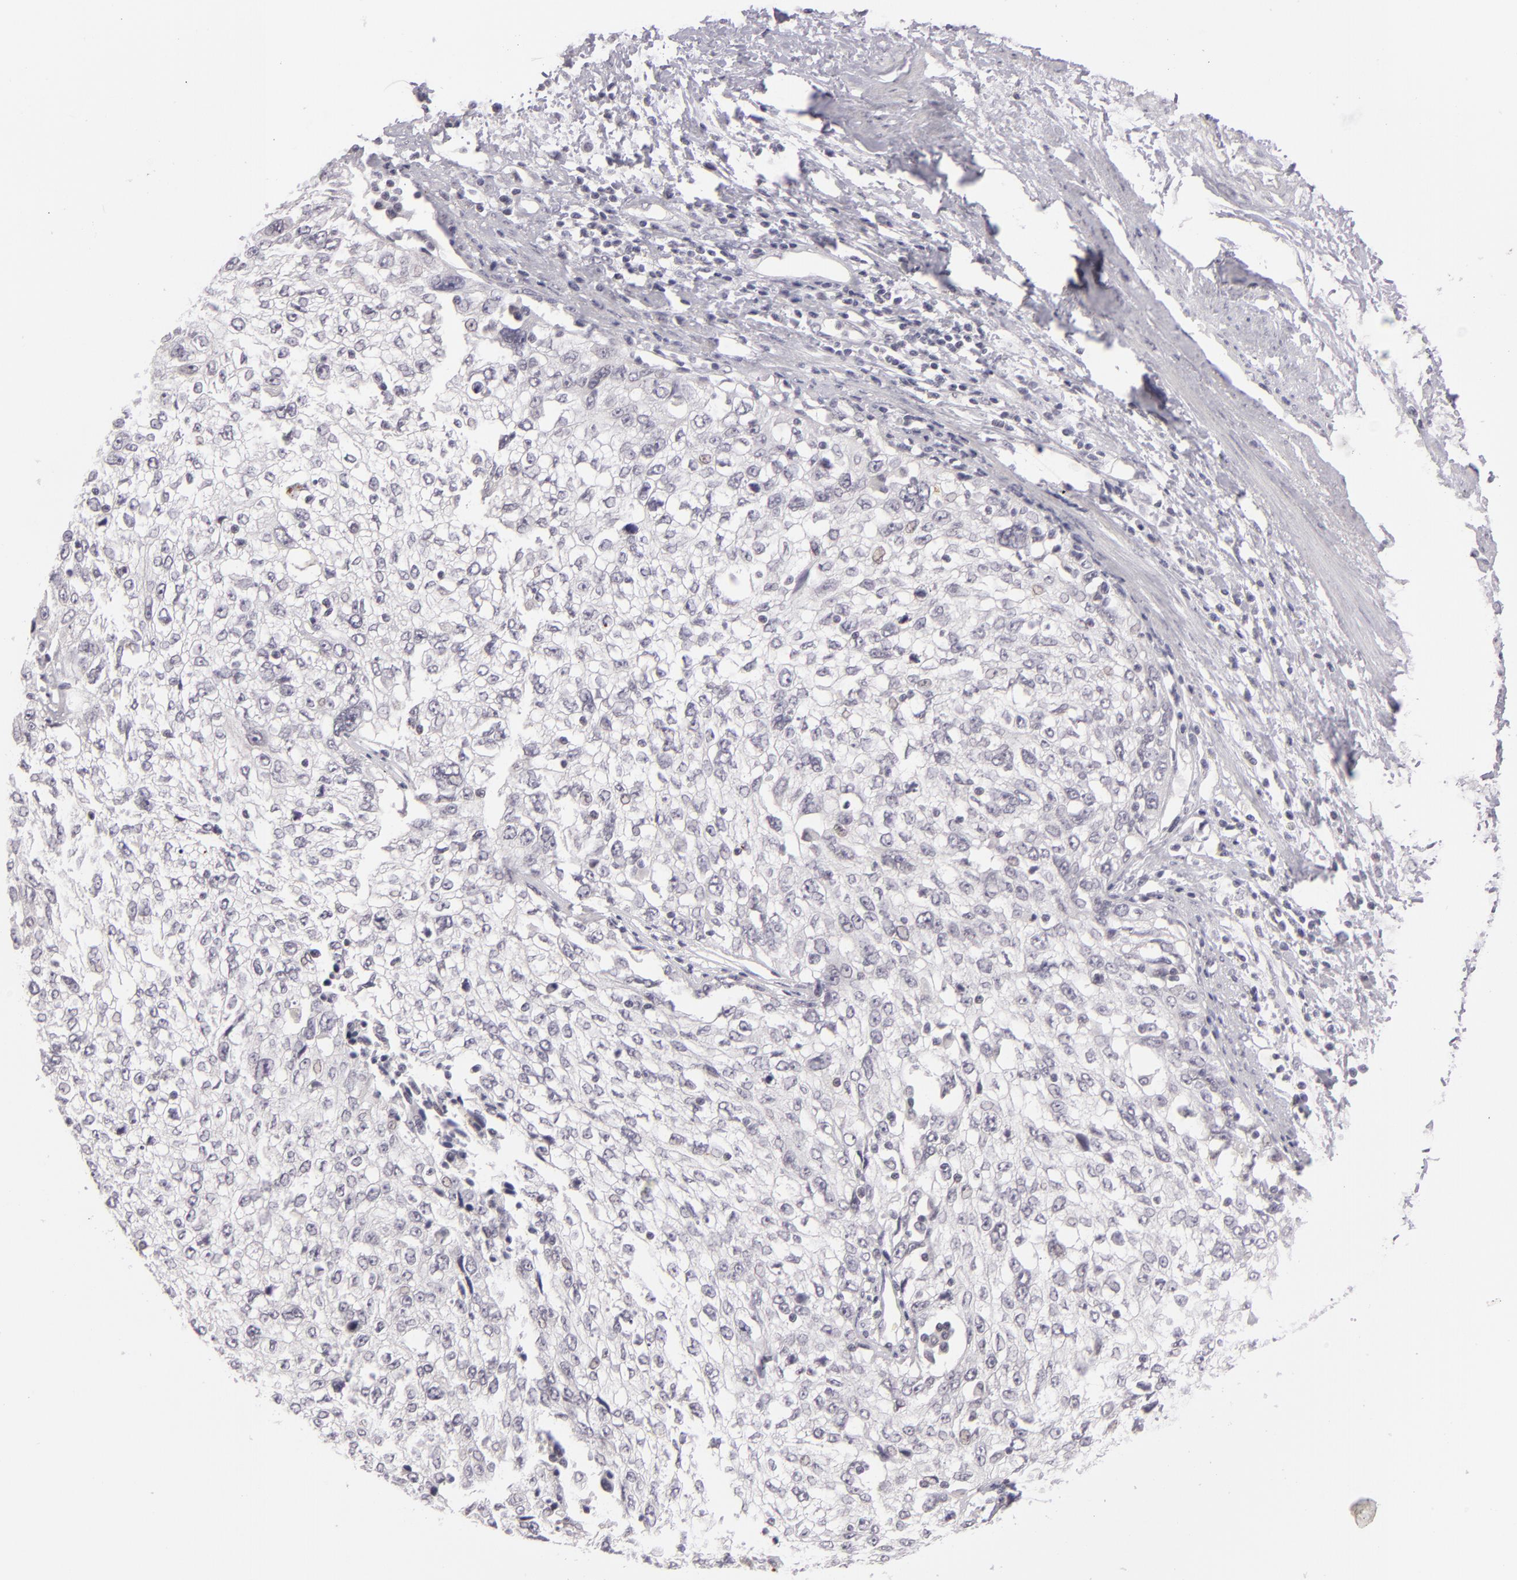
{"staining": {"intensity": "negative", "quantity": "none", "location": "none"}, "tissue": "cervical cancer", "cell_type": "Tumor cells", "image_type": "cancer", "snomed": [{"axis": "morphology", "description": "Squamous cell carcinoma, NOS"}, {"axis": "topography", "description": "Cervix"}], "caption": "IHC of cervical cancer displays no positivity in tumor cells. (DAB (3,3'-diaminobenzidine) immunohistochemistry (IHC) visualized using brightfield microscopy, high magnification).", "gene": "ZNF205", "patient": {"sex": "female", "age": 57}}